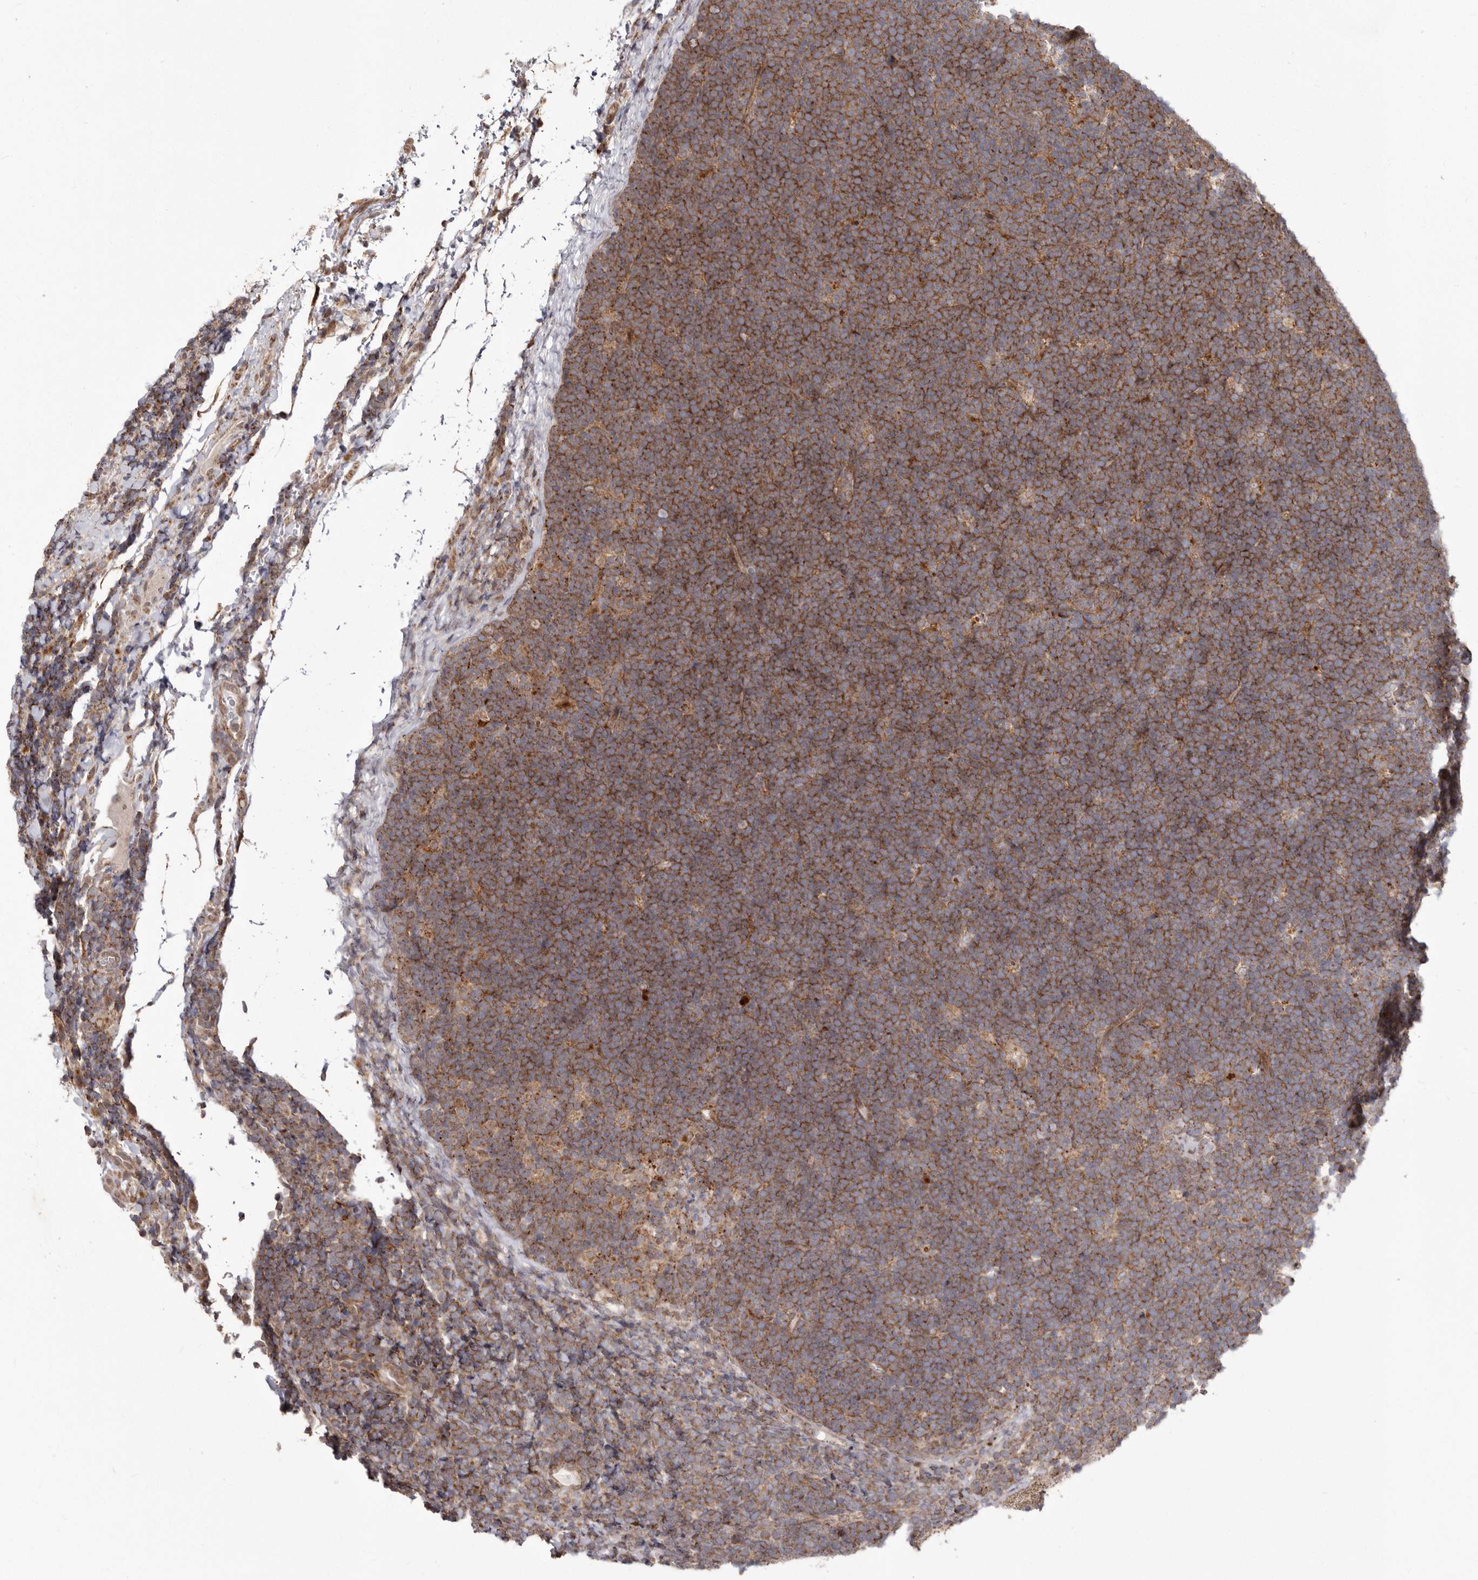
{"staining": {"intensity": "moderate", "quantity": ">75%", "location": "cytoplasmic/membranous"}, "tissue": "lymphoma", "cell_type": "Tumor cells", "image_type": "cancer", "snomed": [{"axis": "morphology", "description": "Malignant lymphoma, non-Hodgkin's type, High grade"}, {"axis": "topography", "description": "Lymph node"}], "caption": "High-grade malignant lymphoma, non-Hodgkin's type stained with DAB (3,3'-diaminobenzidine) immunohistochemistry exhibits medium levels of moderate cytoplasmic/membranous expression in approximately >75% of tumor cells. Nuclei are stained in blue.", "gene": "NUP43", "patient": {"sex": "male", "age": 13}}